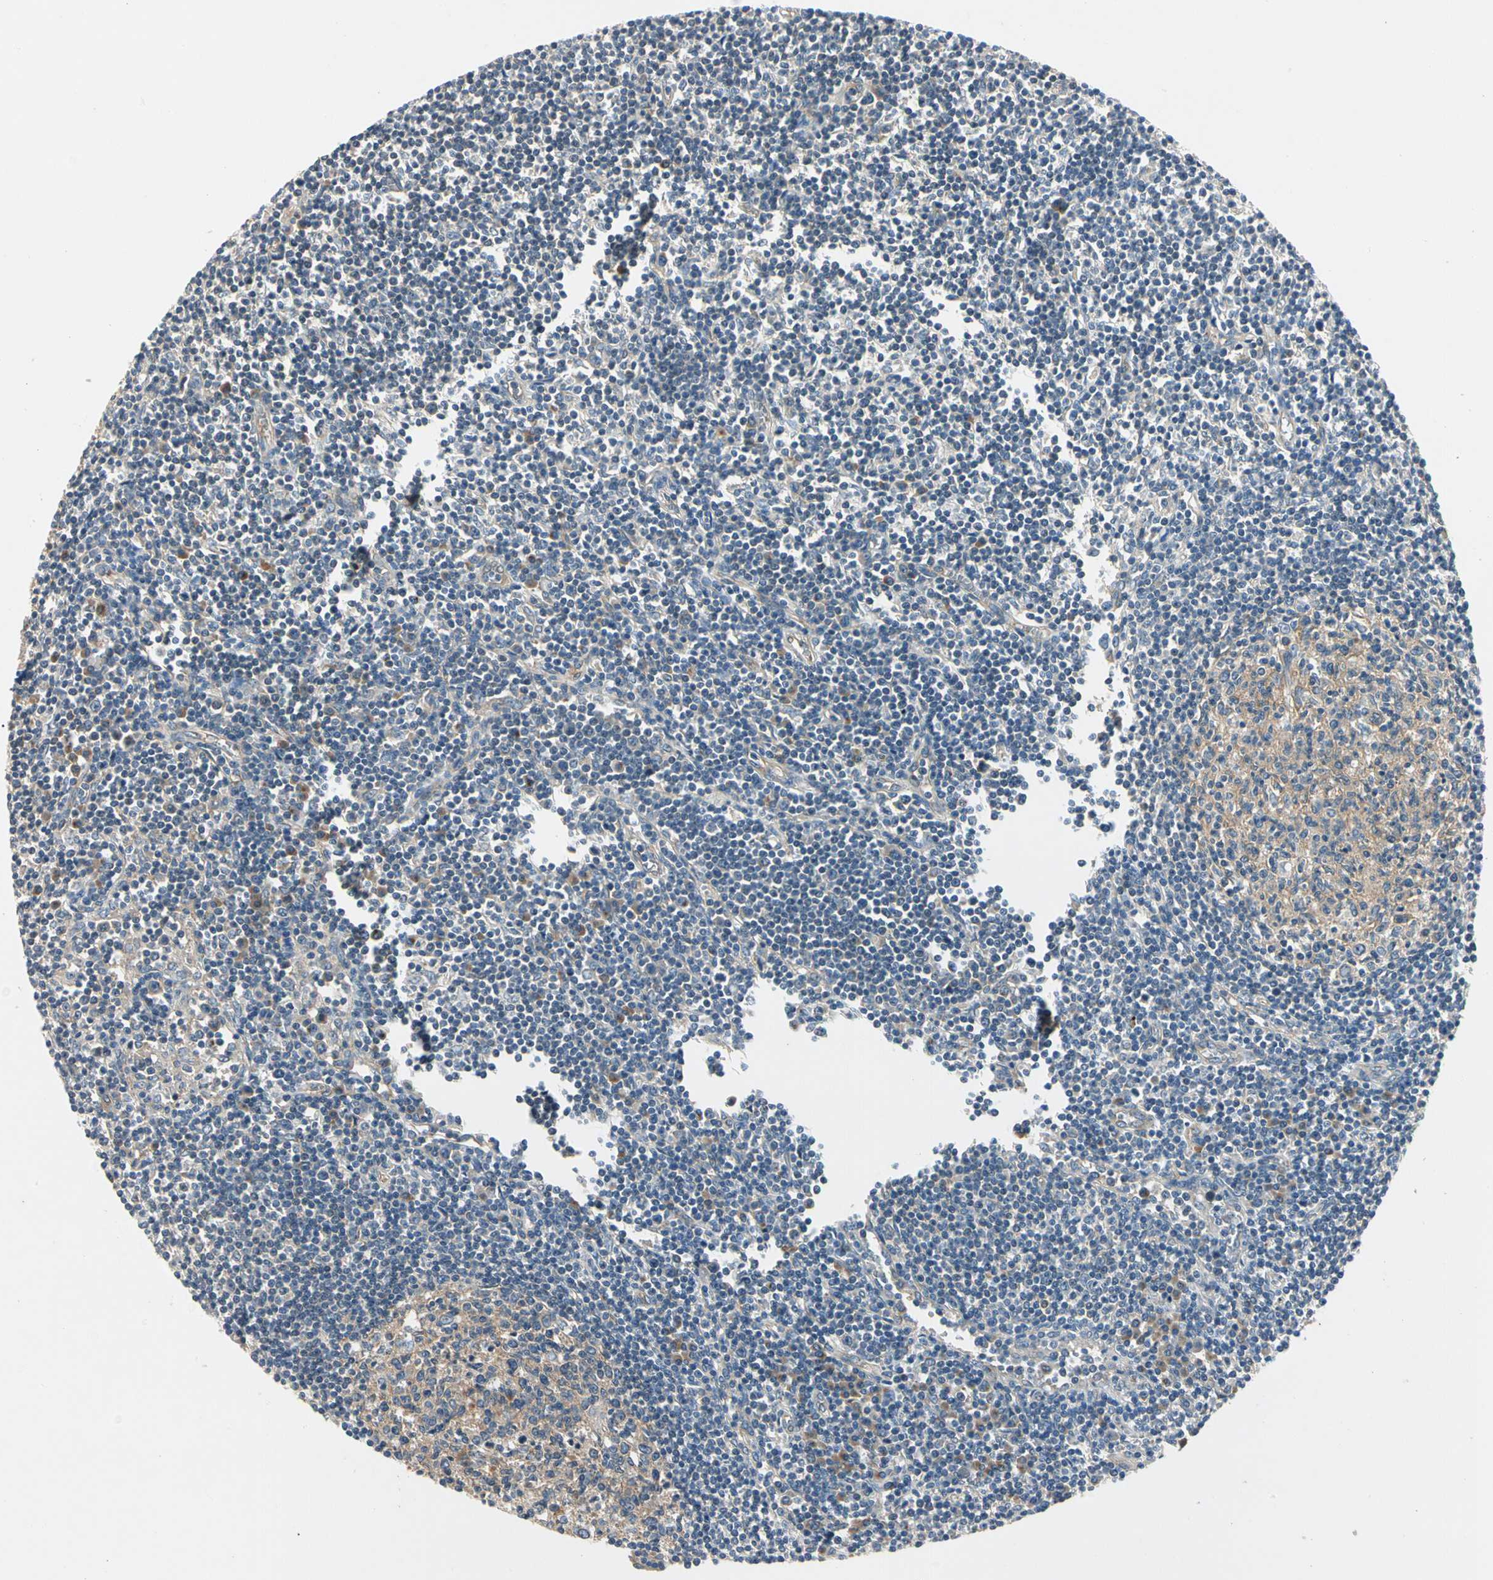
{"staining": {"intensity": "moderate", "quantity": ">75%", "location": "cytoplasmic/membranous"}, "tissue": "lymph node", "cell_type": "Germinal center cells", "image_type": "normal", "snomed": [{"axis": "morphology", "description": "Normal tissue, NOS"}, {"axis": "topography", "description": "Lymph node"}], "caption": "Immunohistochemical staining of normal lymph node demonstrates moderate cytoplasmic/membranous protein expression in about >75% of germinal center cells. Nuclei are stained in blue.", "gene": "ROCK2", "patient": {"sex": "female", "age": 55}}